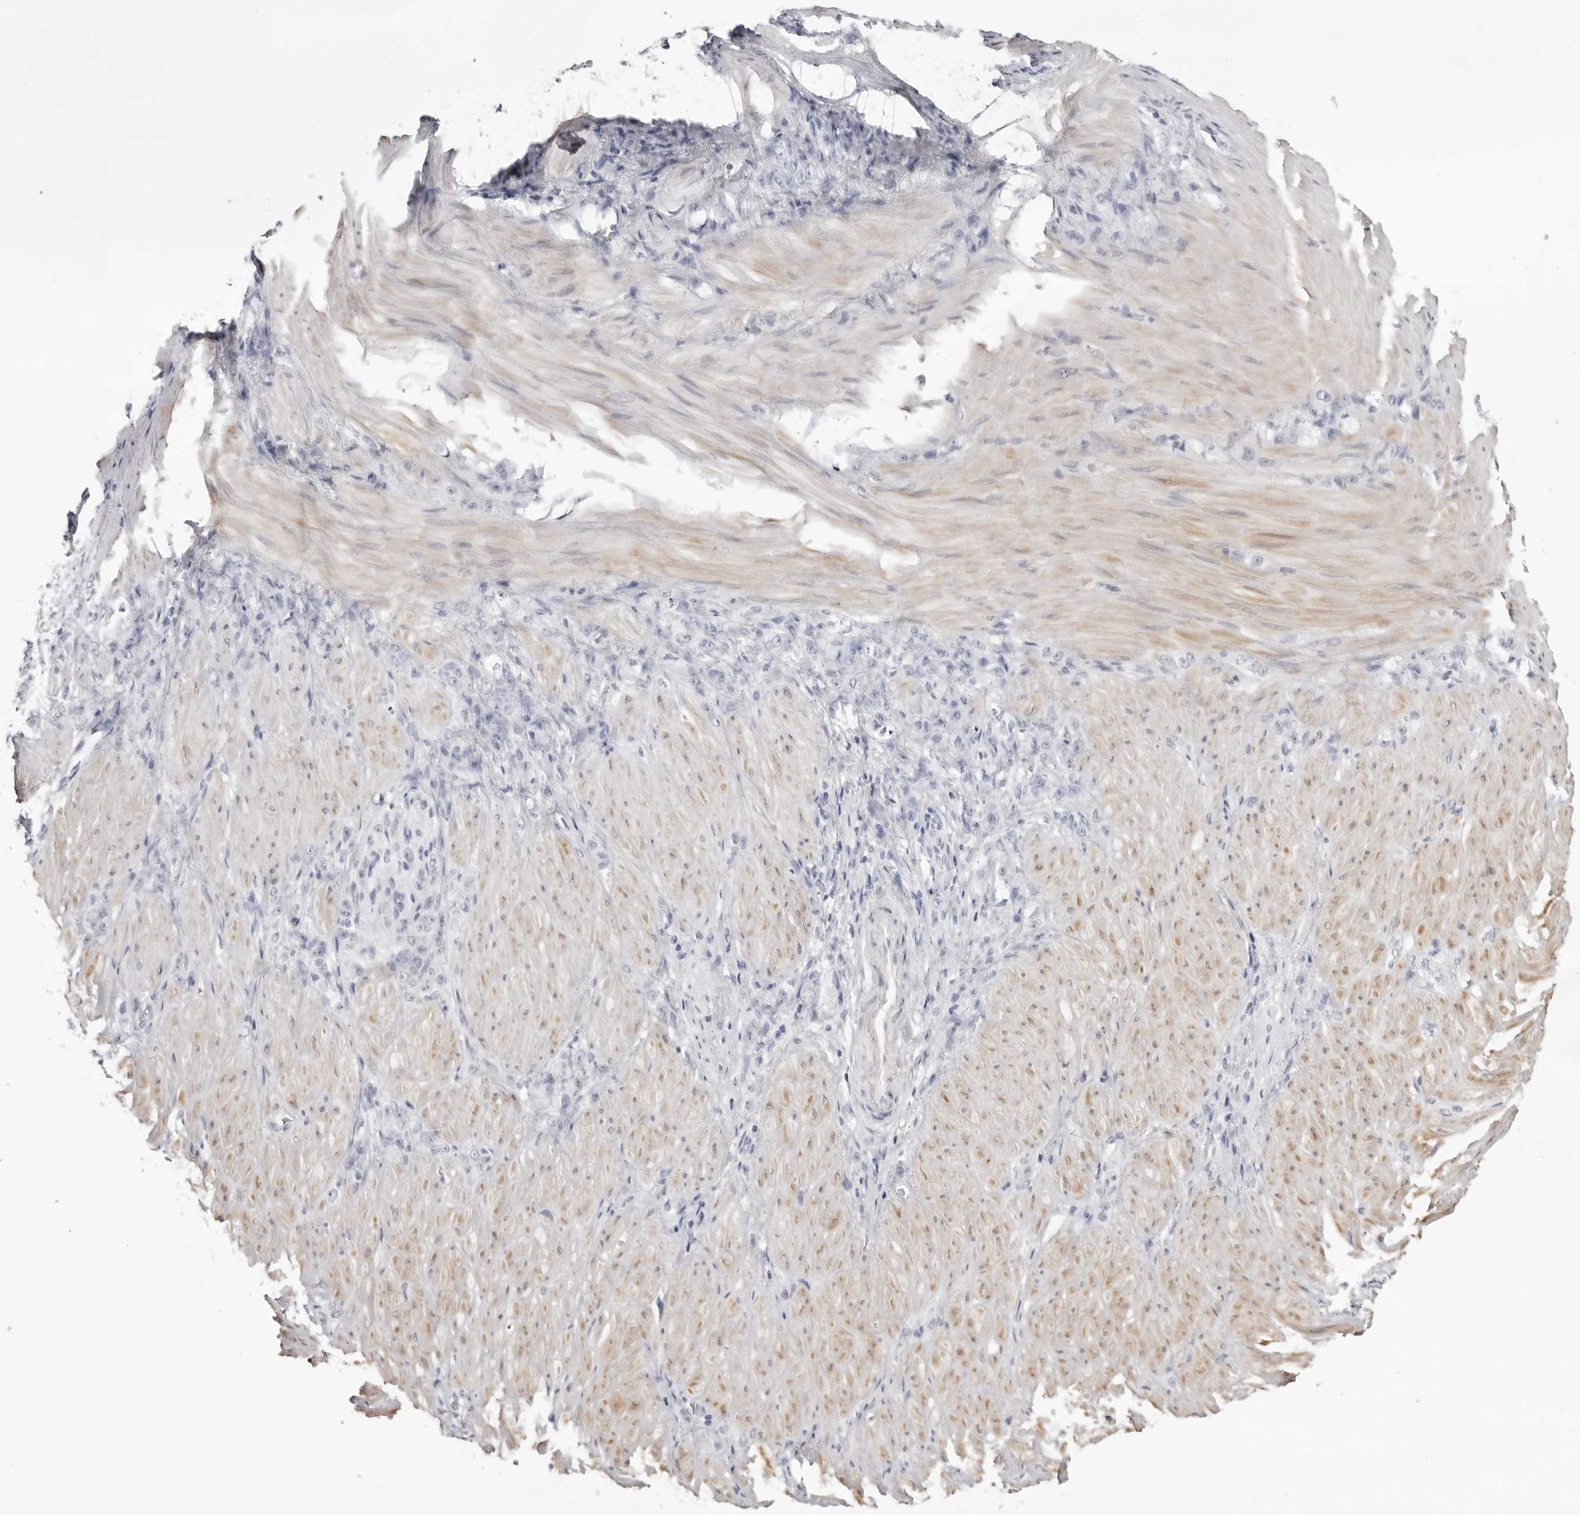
{"staining": {"intensity": "negative", "quantity": "none", "location": "none"}, "tissue": "stomach cancer", "cell_type": "Tumor cells", "image_type": "cancer", "snomed": [{"axis": "morphology", "description": "Normal tissue, NOS"}, {"axis": "morphology", "description": "Adenocarcinoma, NOS"}, {"axis": "topography", "description": "Stomach"}], "caption": "DAB immunohistochemical staining of human stomach cancer (adenocarcinoma) demonstrates no significant positivity in tumor cells.", "gene": "INSL3", "patient": {"sex": "male", "age": 82}}